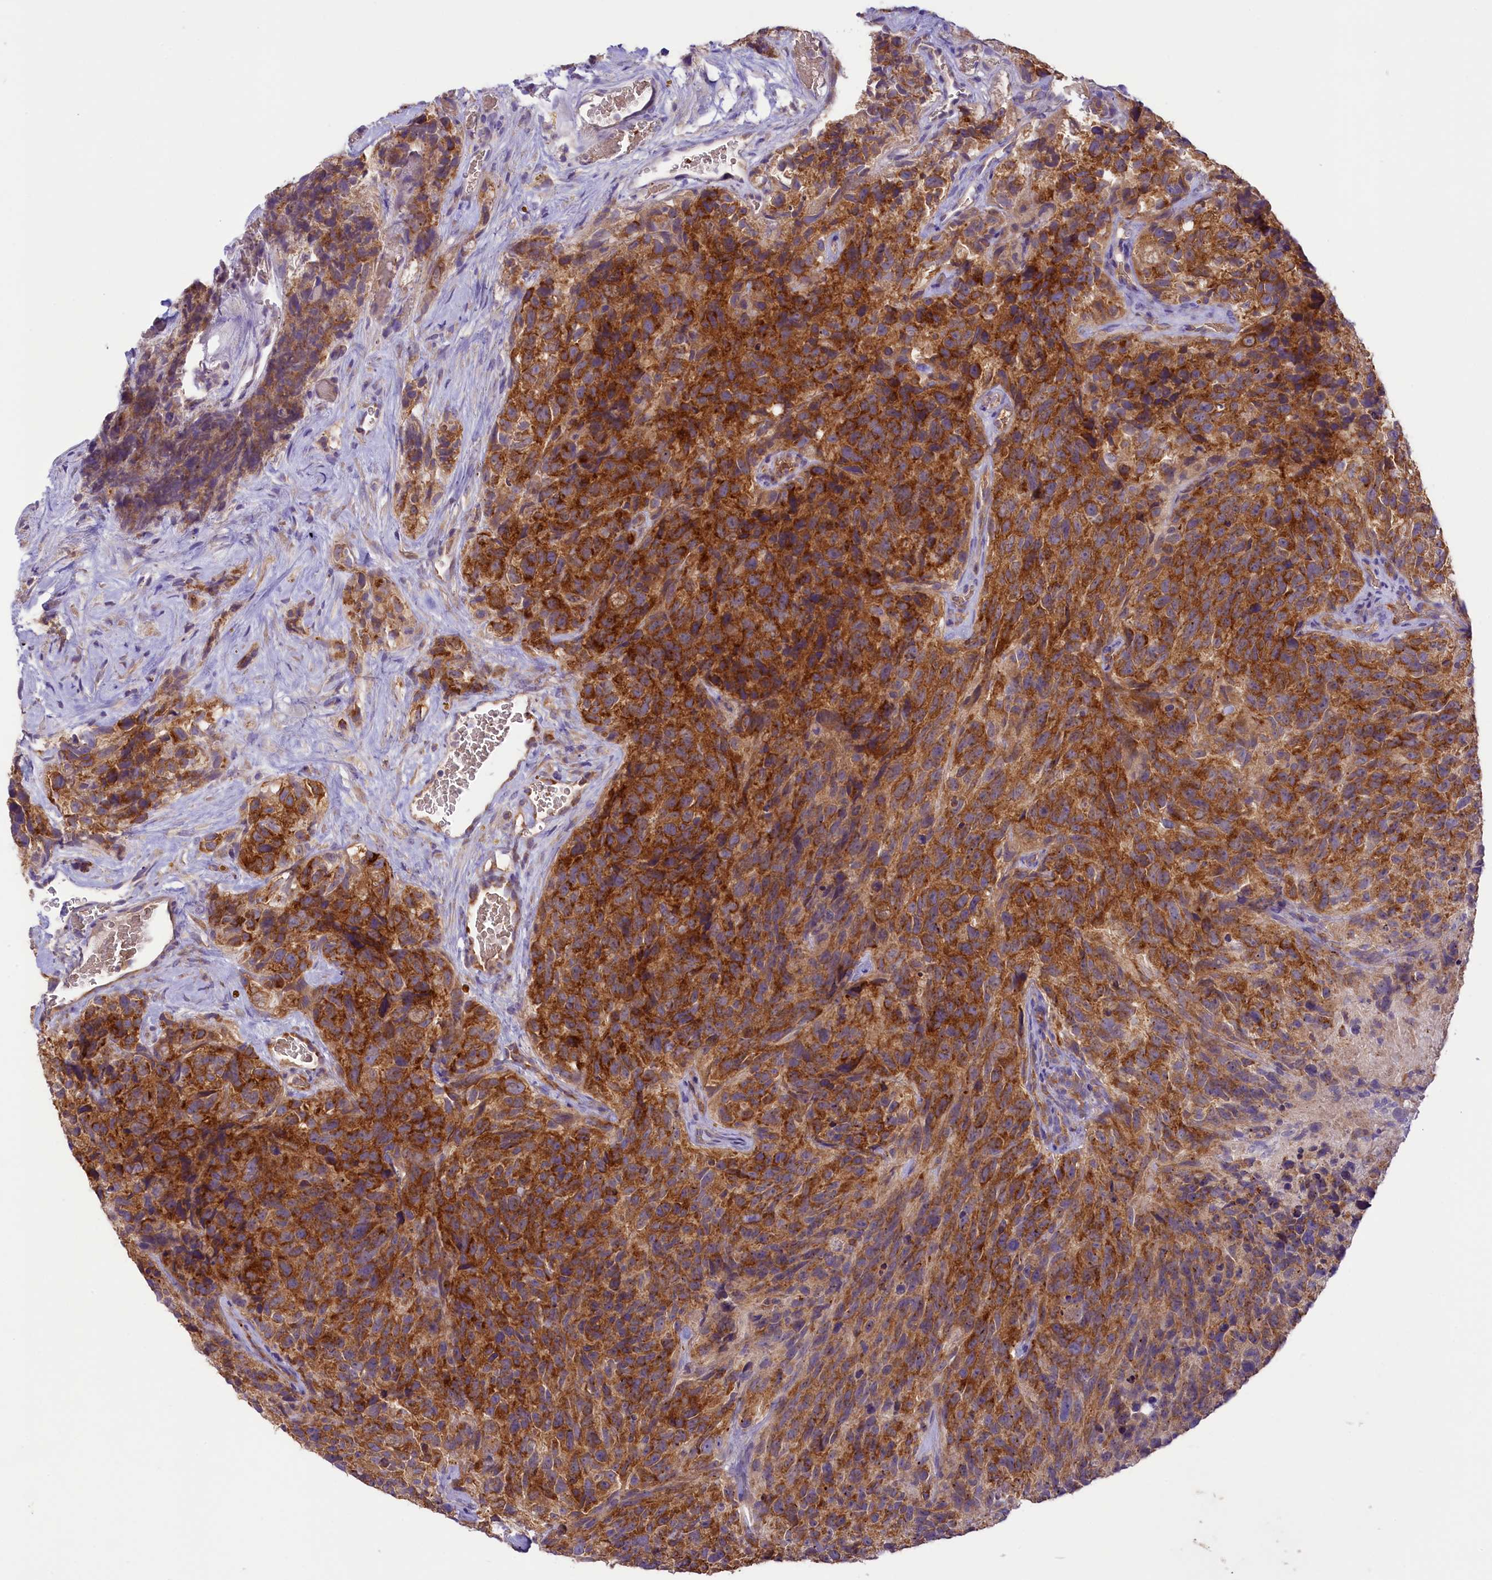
{"staining": {"intensity": "strong", "quantity": ">75%", "location": "cytoplasmic/membranous"}, "tissue": "glioma", "cell_type": "Tumor cells", "image_type": "cancer", "snomed": [{"axis": "morphology", "description": "Glioma, malignant, High grade"}, {"axis": "topography", "description": "Brain"}], "caption": "Protein analysis of malignant high-grade glioma tissue reveals strong cytoplasmic/membranous positivity in about >75% of tumor cells.", "gene": "LARP4", "patient": {"sex": "male", "age": 69}}